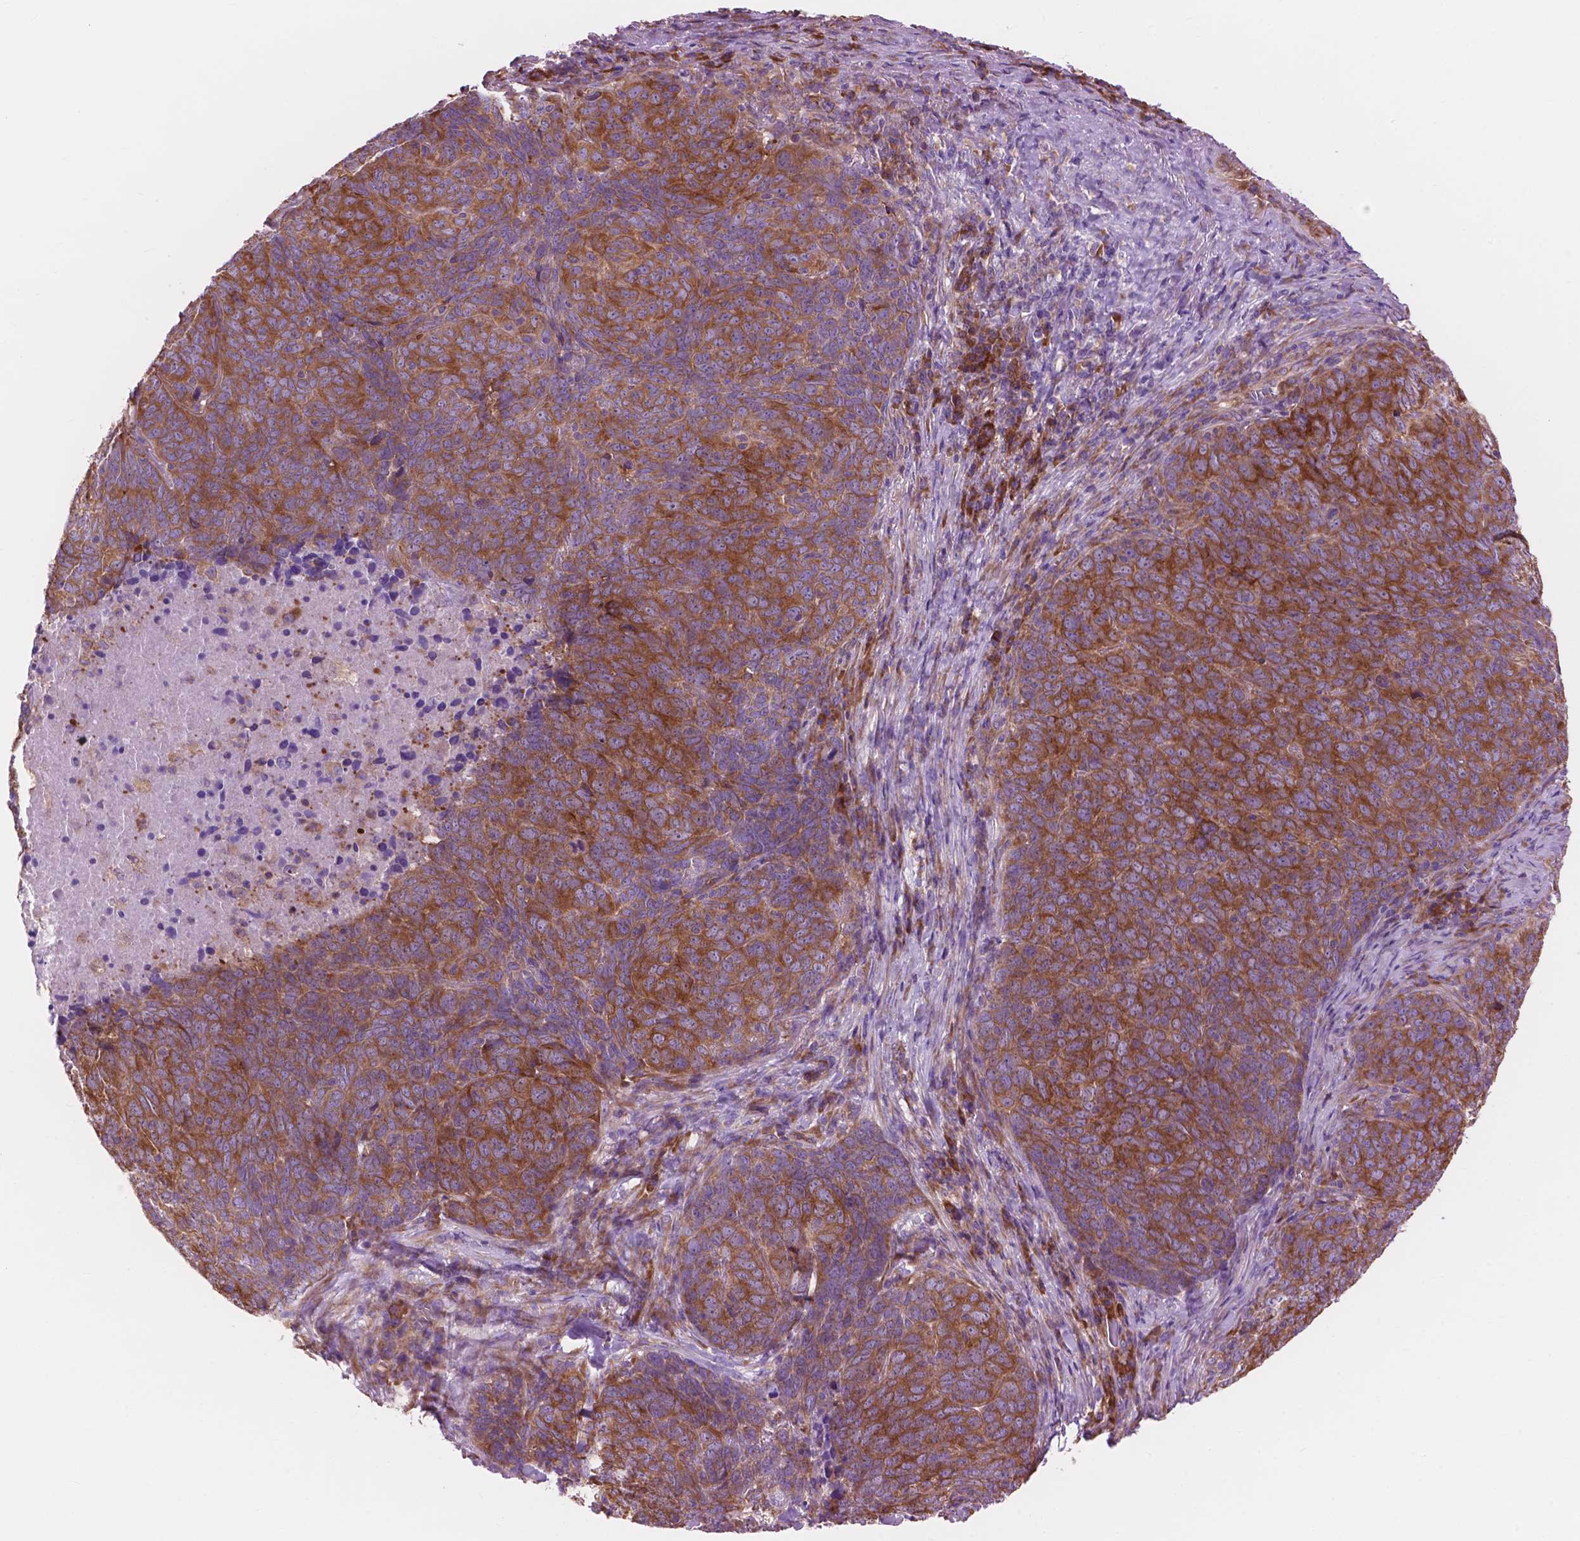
{"staining": {"intensity": "moderate", "quantity": ">75%", "location": "cytoplasmic/membranous"}, "tissue": "skin cancer", "cell_type": "Tumor cells", "image_type": "cancer", "snomed": [{"axis": "morphology", "description": "Squamous cell carcinoma, NOS"}, {"axis": "topography", "description": "Skin"}, {"axis": "topography", "description": "Anal"}], "caption": "Immunohistochemistry micrograph of neoplastic tissue: skin cancer stained using immunohistochemistry demonstrates medium levels of moderate protein expression localized specifically in the cytoplasmic/membranous of tumor cells, appearing as a cytoplasmic/membranous brown color.", "gene": "RPL37A", "patient": {"sex": "female", "age": 51}}